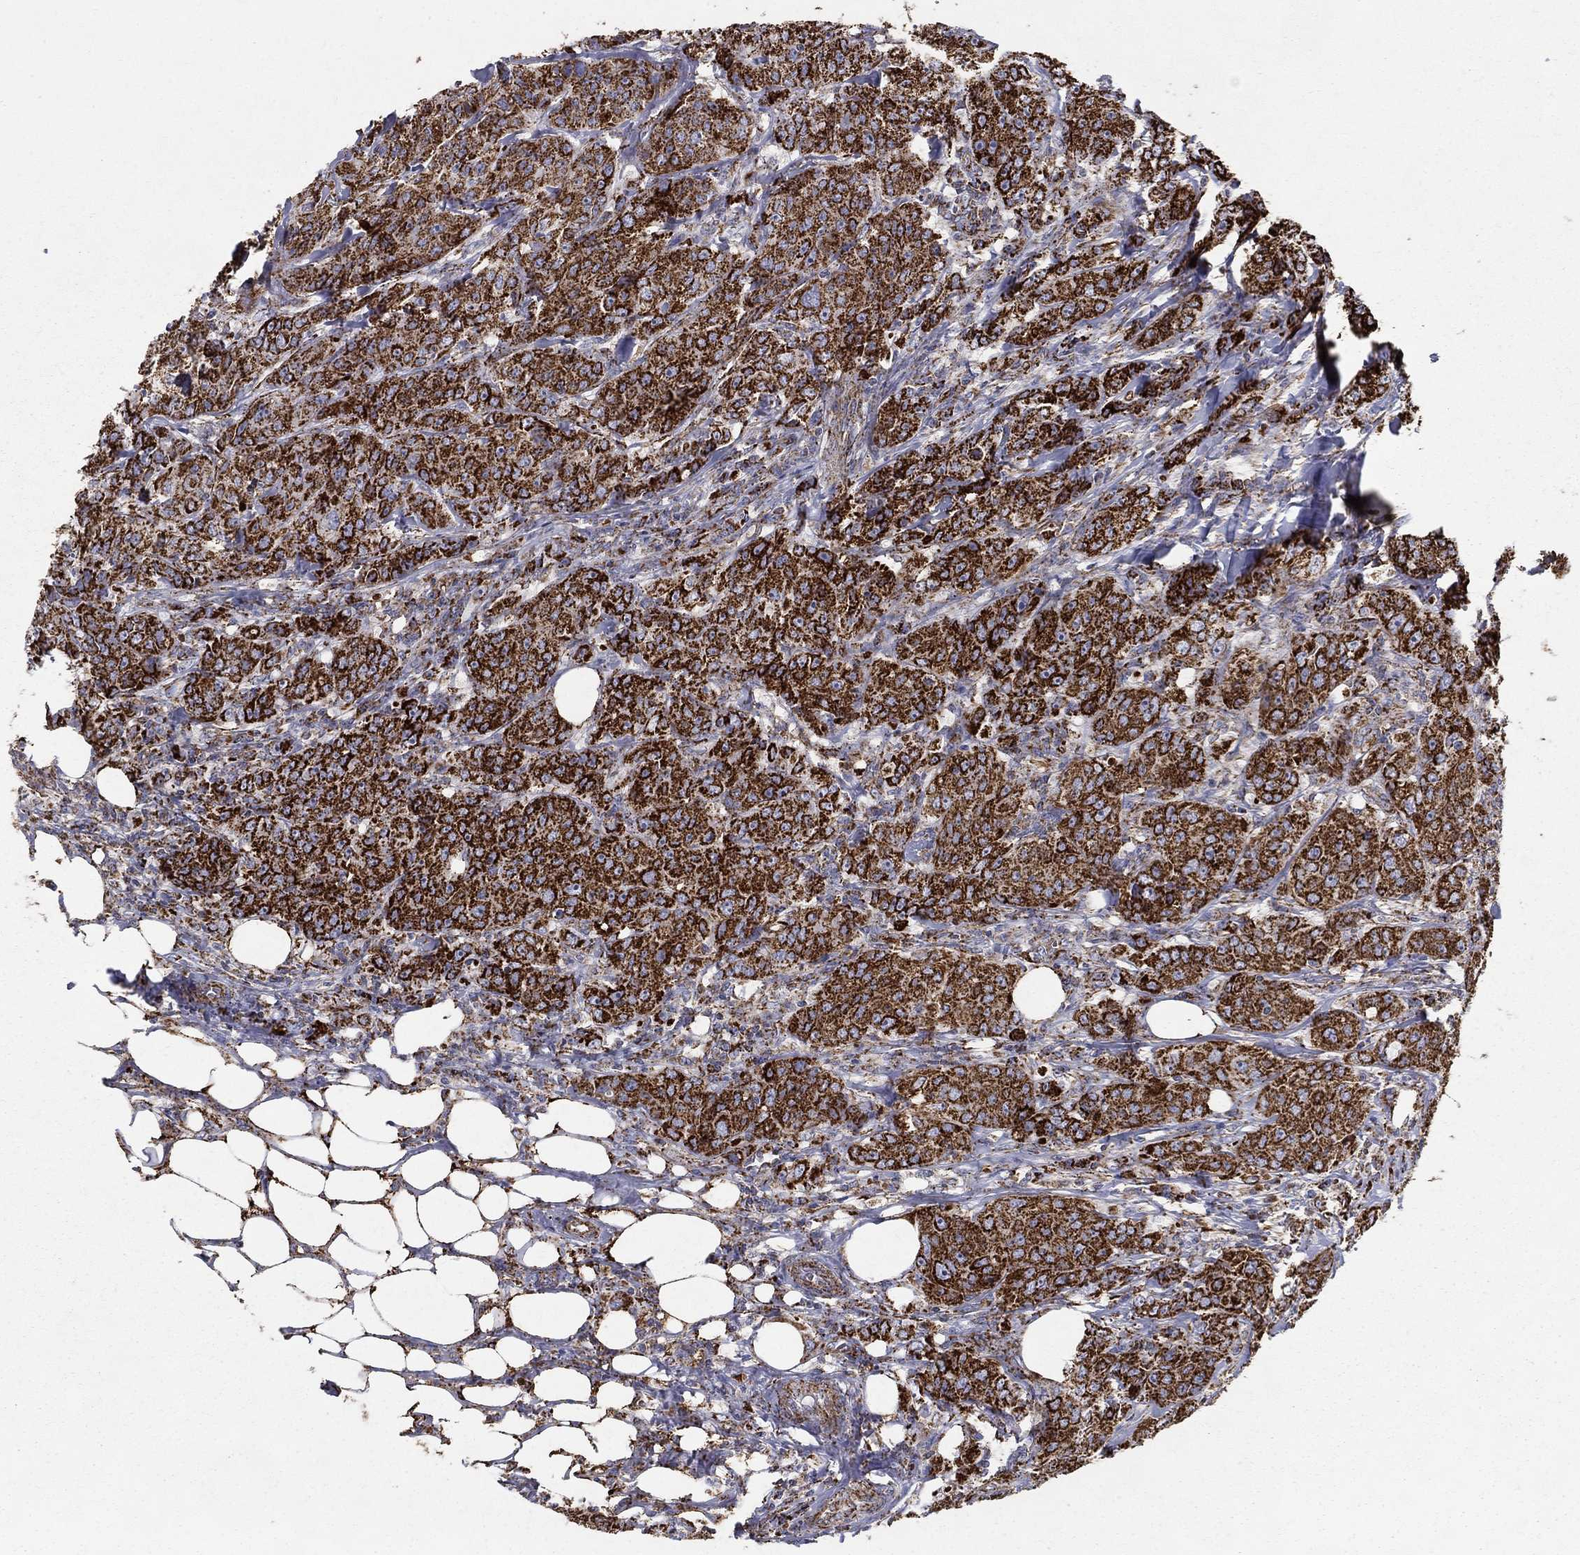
{"staining": {"intensity": "strong", "quantity": ">75%", "location": "cytoplasmic/membranous"}, "tissue": "breast cancer", "cell_type": "Tumor cells", "image_type": "cancer", "snomed": [{"axis": "morphology", "description": "Duct carcinoma"}, {"axis": "topography", "description": "Breast"}], "caption": "Human breast cancer stained for a protein (brown) demonstrates strong cytoplasmic/membranous positive expression in about >75% of tumor cells.", "gene": "GCSH", "patient": {"sex": "female", "age": 43}}